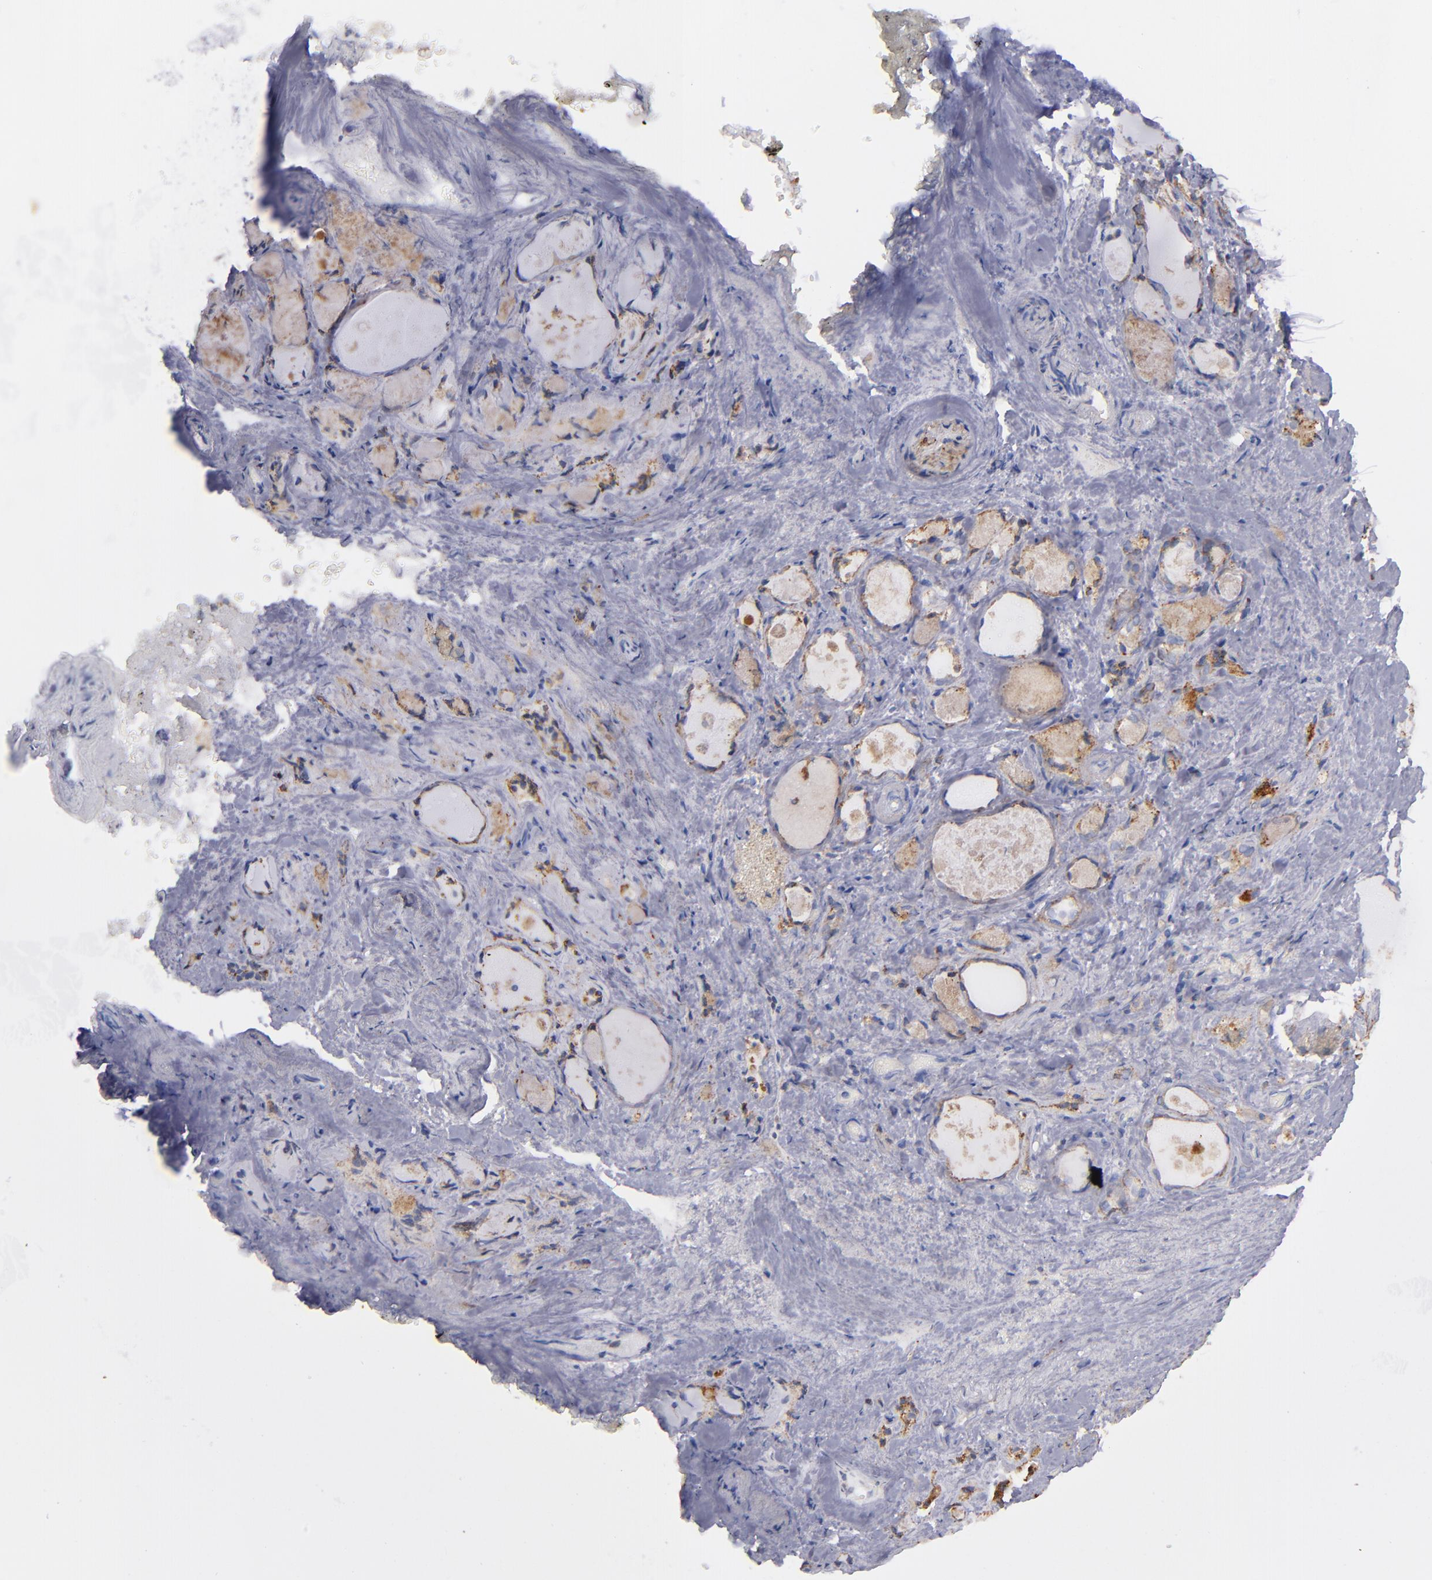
{"staining": {"intensity": "weak", "quantity": ">75%", "location": "cytoplasmic/membranous"}, "tissue": "thyroid gland", "cell_type": "Glandular cells", "image_type": "normal", "snomed": [{"axis": "morphology", "description": "Normal tissue, NOS"}, {"axis": "topography", "description": "Thyroid gland"}], "caption": "Weak cytoplasmic/membranous positivity for a protein is appreciated in about >75% of glandular cells of unremarkable thyroid gland using immunohistochemistry.", "gene": "MFGE8", "patient": {"sex": "female", "age": 75}}